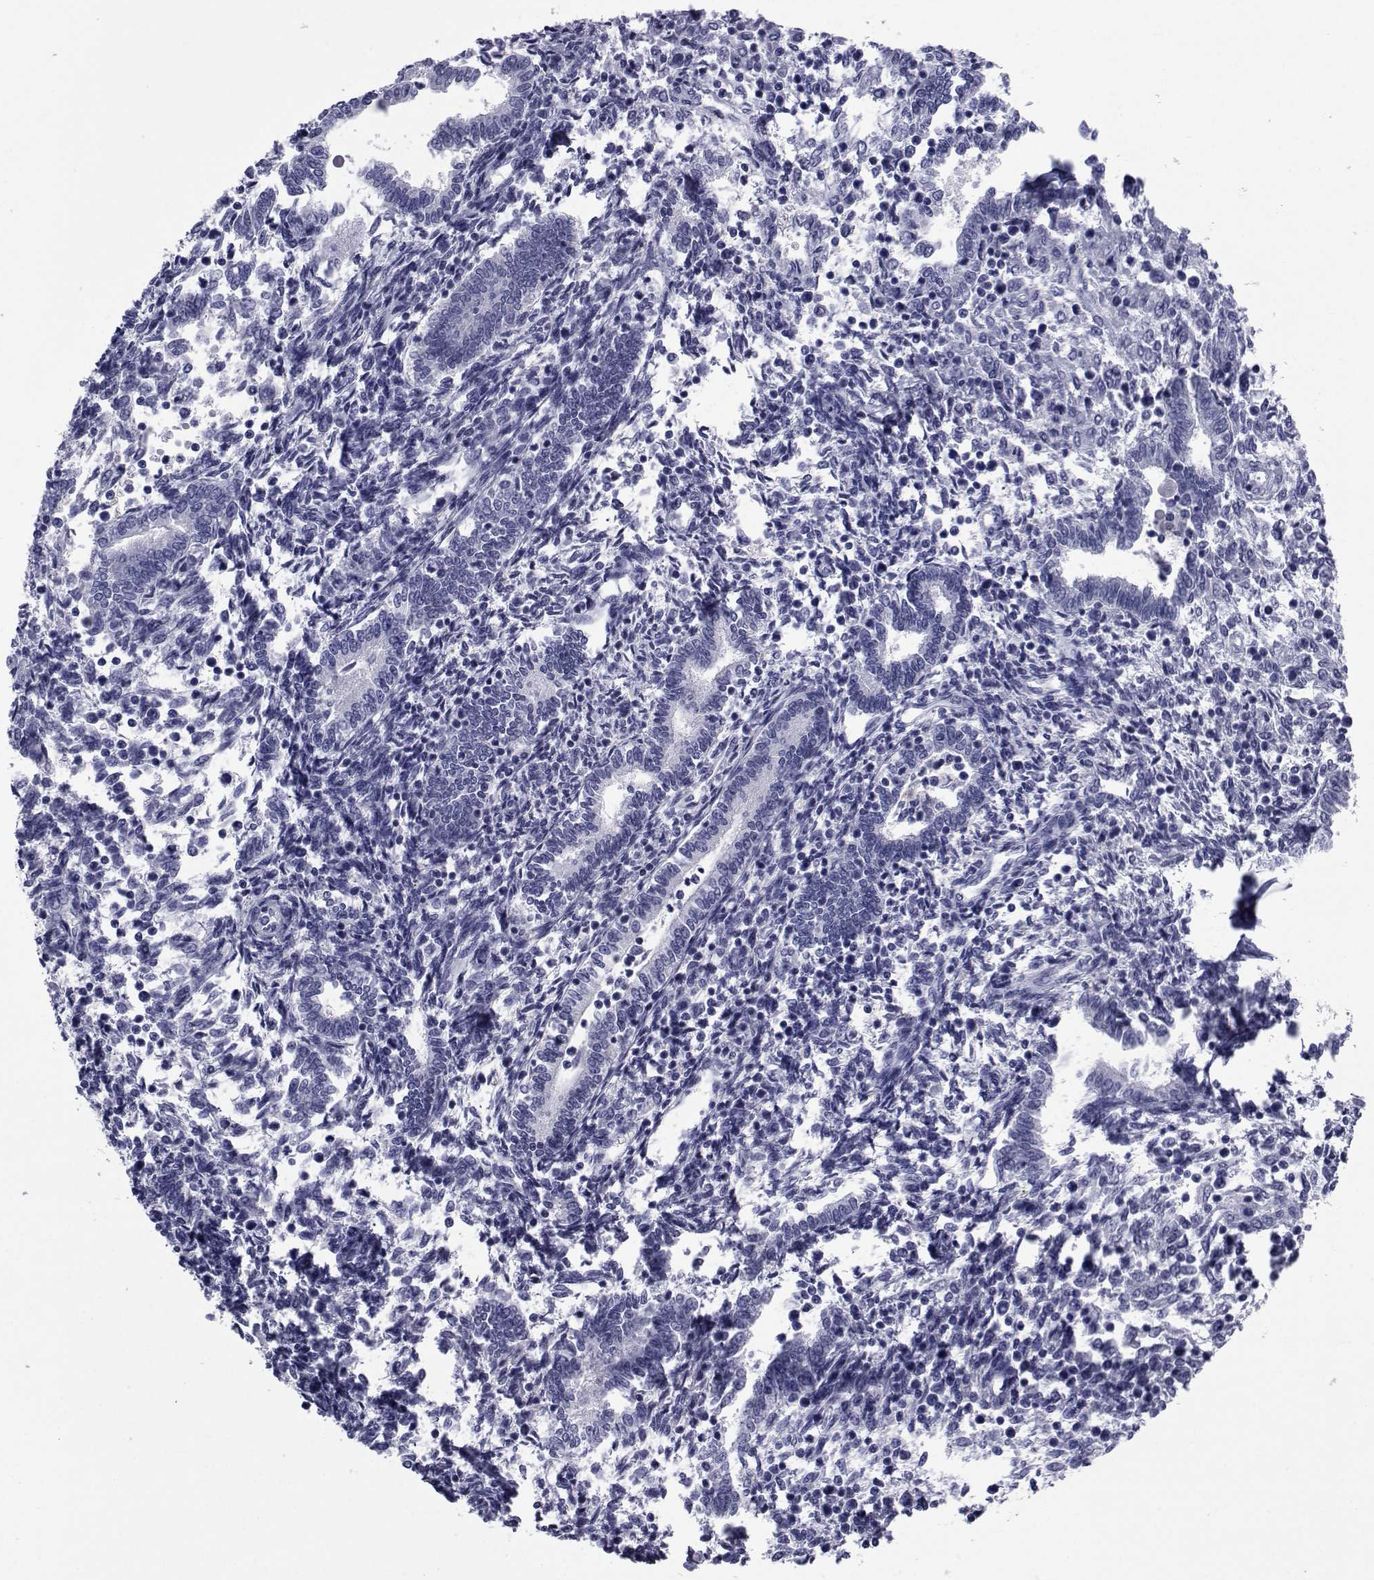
{"staining": {"intensity": "negative", "quantity": "none", "location": "none"}, "tissue": "endometrium", "cell_type": "Cells in endometrial stroma", "image_type": "normal", "snomed": [{"axis": "morphology", "description": "Normal tissue, NOS"}, {"axis": "topography", "description": "Endometrium"}], "caption": "Immunohistochemical staining of benign endometrium demonstrates no significant staining in cells in endometrial stroma.", "gene": "GKAP1", "patient": {"sex": "female", "age": 42}}